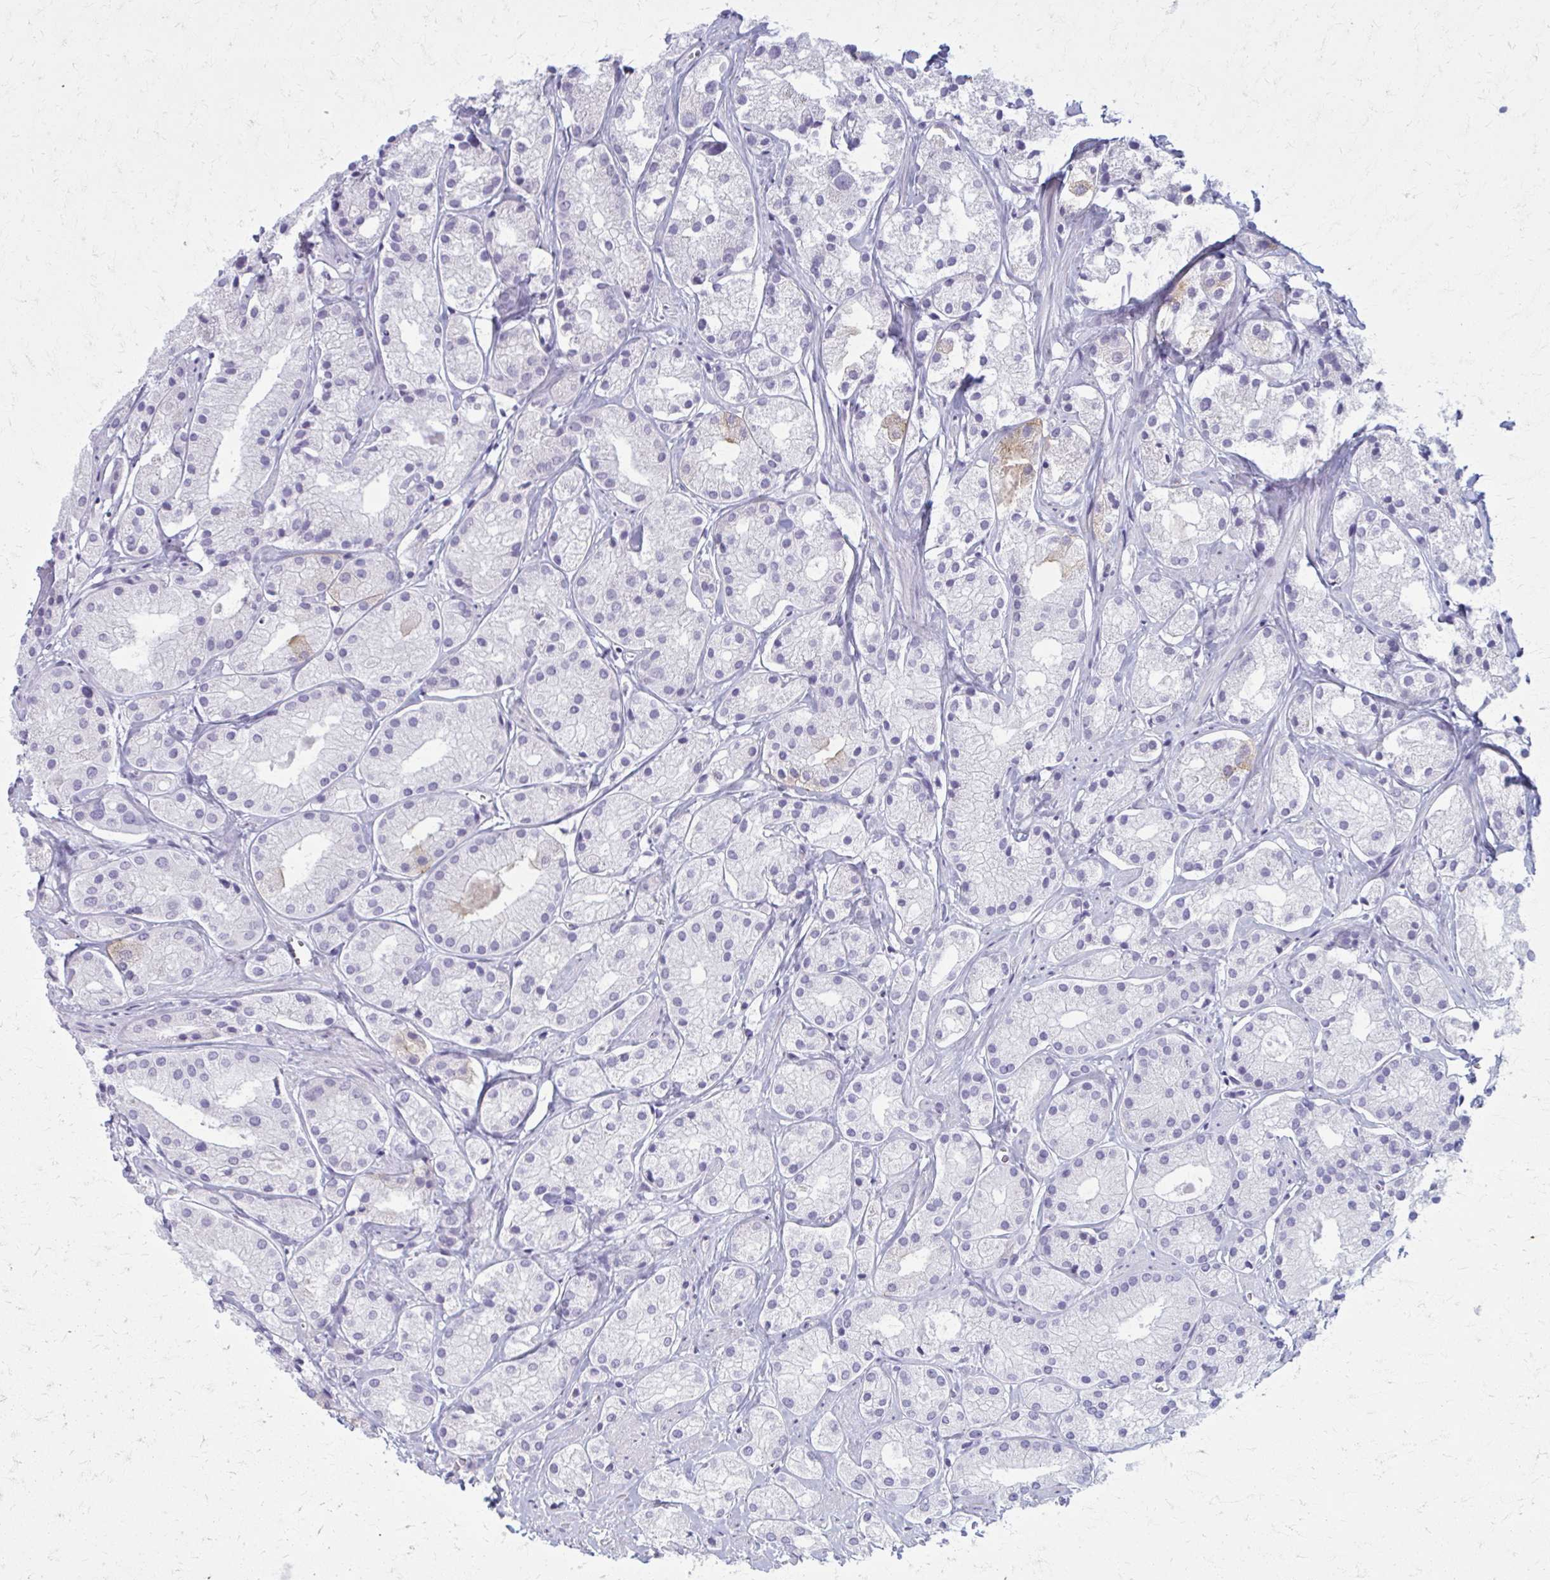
{"staining": {"intensity": "moderate", "quantity": "<25%", "location": "cytoplasmic/membranous"}, "tissue": "prostate cancer", "cell_type": "Tumor cells", "image_type": "cancer", "snomed": [{"axis": "morphology", "description": "Adenocarcinoma, Low grade"}, {"axis": "topography", "description": "Prostate"}], "caption": "This histopathology image exhibits prostate cancer (low-grade adenocarcinoma) stained with immunohistochemistry to label a protein in brown. The cytoplasmic/membranous of tumor cells show moderate positivity for the protein. Nuclei are counter-stained blue.", "gene": "CD38", "patient": {"sex": "male", "age": 69}}